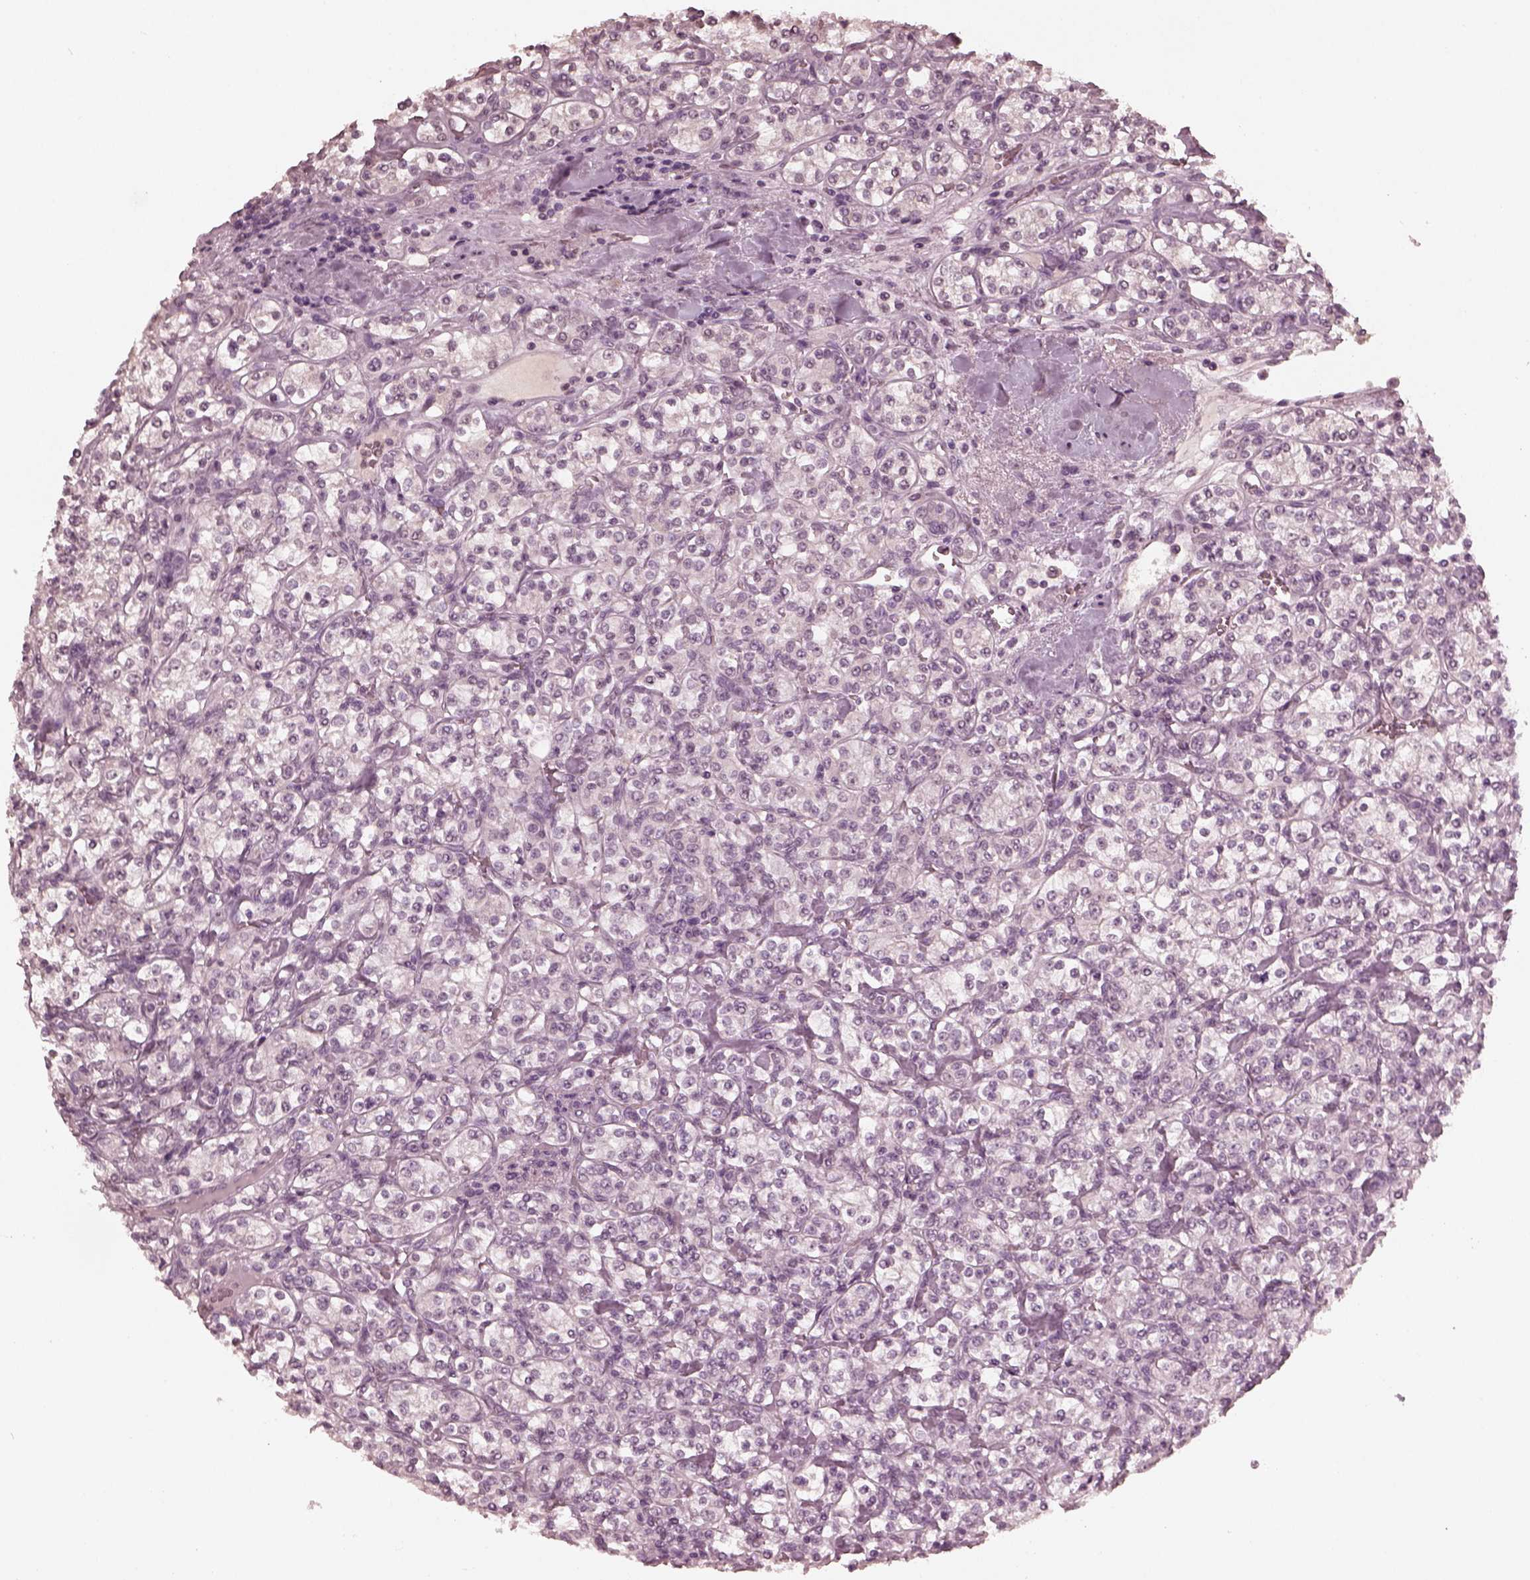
{"staining": {"intensity": "negative", "quantity": "none", "location": "none"}, "tissue": "renal cancer", "cell_type": "Tumor cells", "image_type": "cancer", "snomed": [{"axis": "morphology", "description": "Adenocarcinoma, NOS"}, {"axis": "topography", "description": "Kidney"}], "caption": "This is a histopathology image of immunohistochemistry staining of adenocarcinoma (renal), which shows no positivity in tumor cells. The staining was performed using DAB to visualize the protein expression in brown, while the nuclei were stained in blue with hematoxylin (Magnification: 20x).", "gene": "KRT79", "patient": {"sex": "male", "age": 77}}